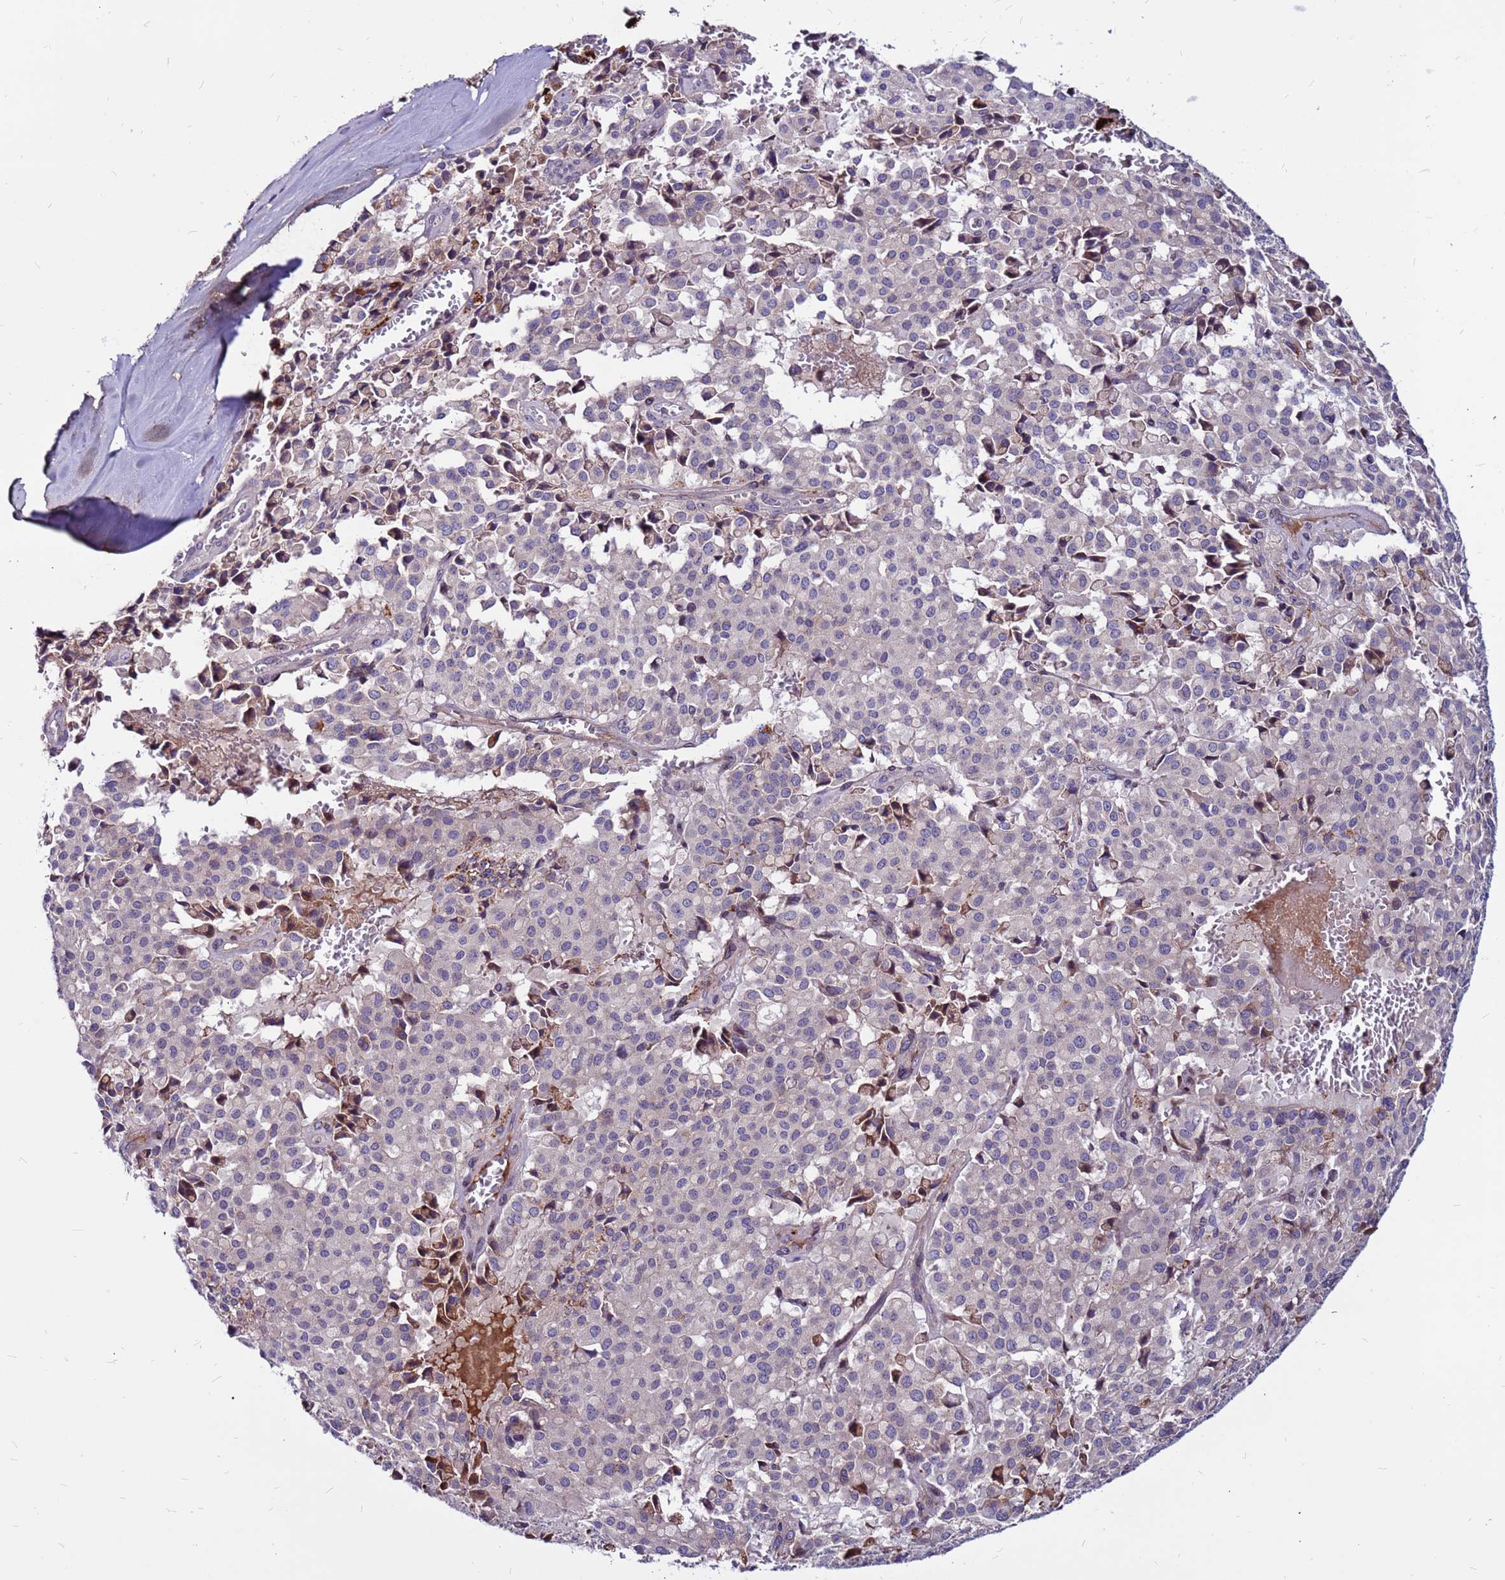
{"staining": {"intensity": "negative", "quantity": "none", "location": "none"}, "tissue": "pancreatic cancer", "cell_type": "Tumor cells", "image_type": "cancer", "snomed": [{"axis": "morphology", "description": "Adenocarcinoma, NOS"}, {"axis": "topography", "description": "Pancreas"}], "caption": "Human pancreatic cancer stained for a protein using IHC displays no expression in tumor cells.", "gene": "CCDC71", "patient": {"sex": "male", "age": 65}}